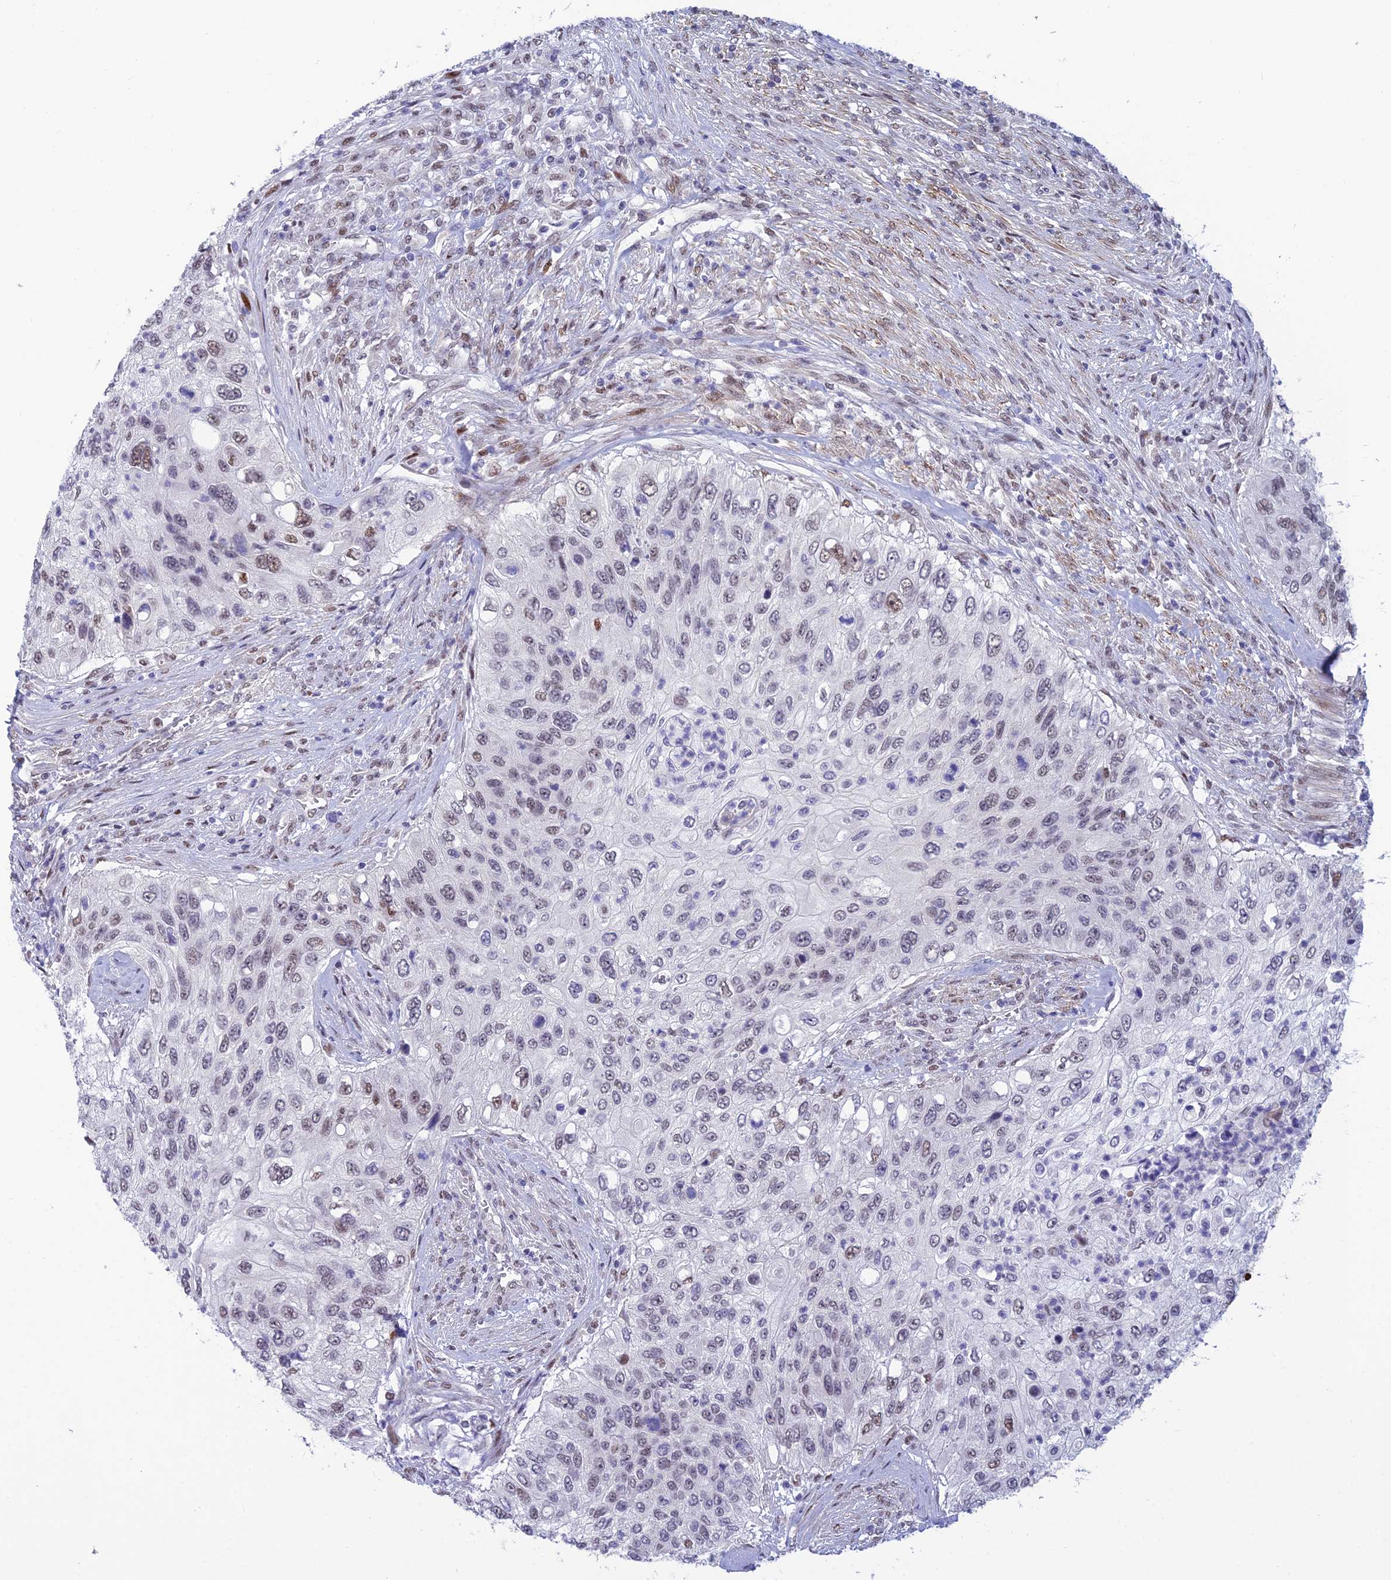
{"staining": {"intensity": "weak", "quantity": "25%-75%", "location": "nuclear"}, "tissue": "urothelial cancer", "cell_type": "Tumor cells", "image_type": "cancer", "snomed": [{"axis": "morphology", "description": "Urothelial carcinoma, High grade"}, {"axis": "topography", "description": "Urinary bladder"}], "caption": "Weak nuclear staining for a protein is present in about 25%-75% of tumor cells of urothelial cancer using immunohistochemistry.", "gene": "CLK4", "patient": {"sex": "female", "age": 60}}